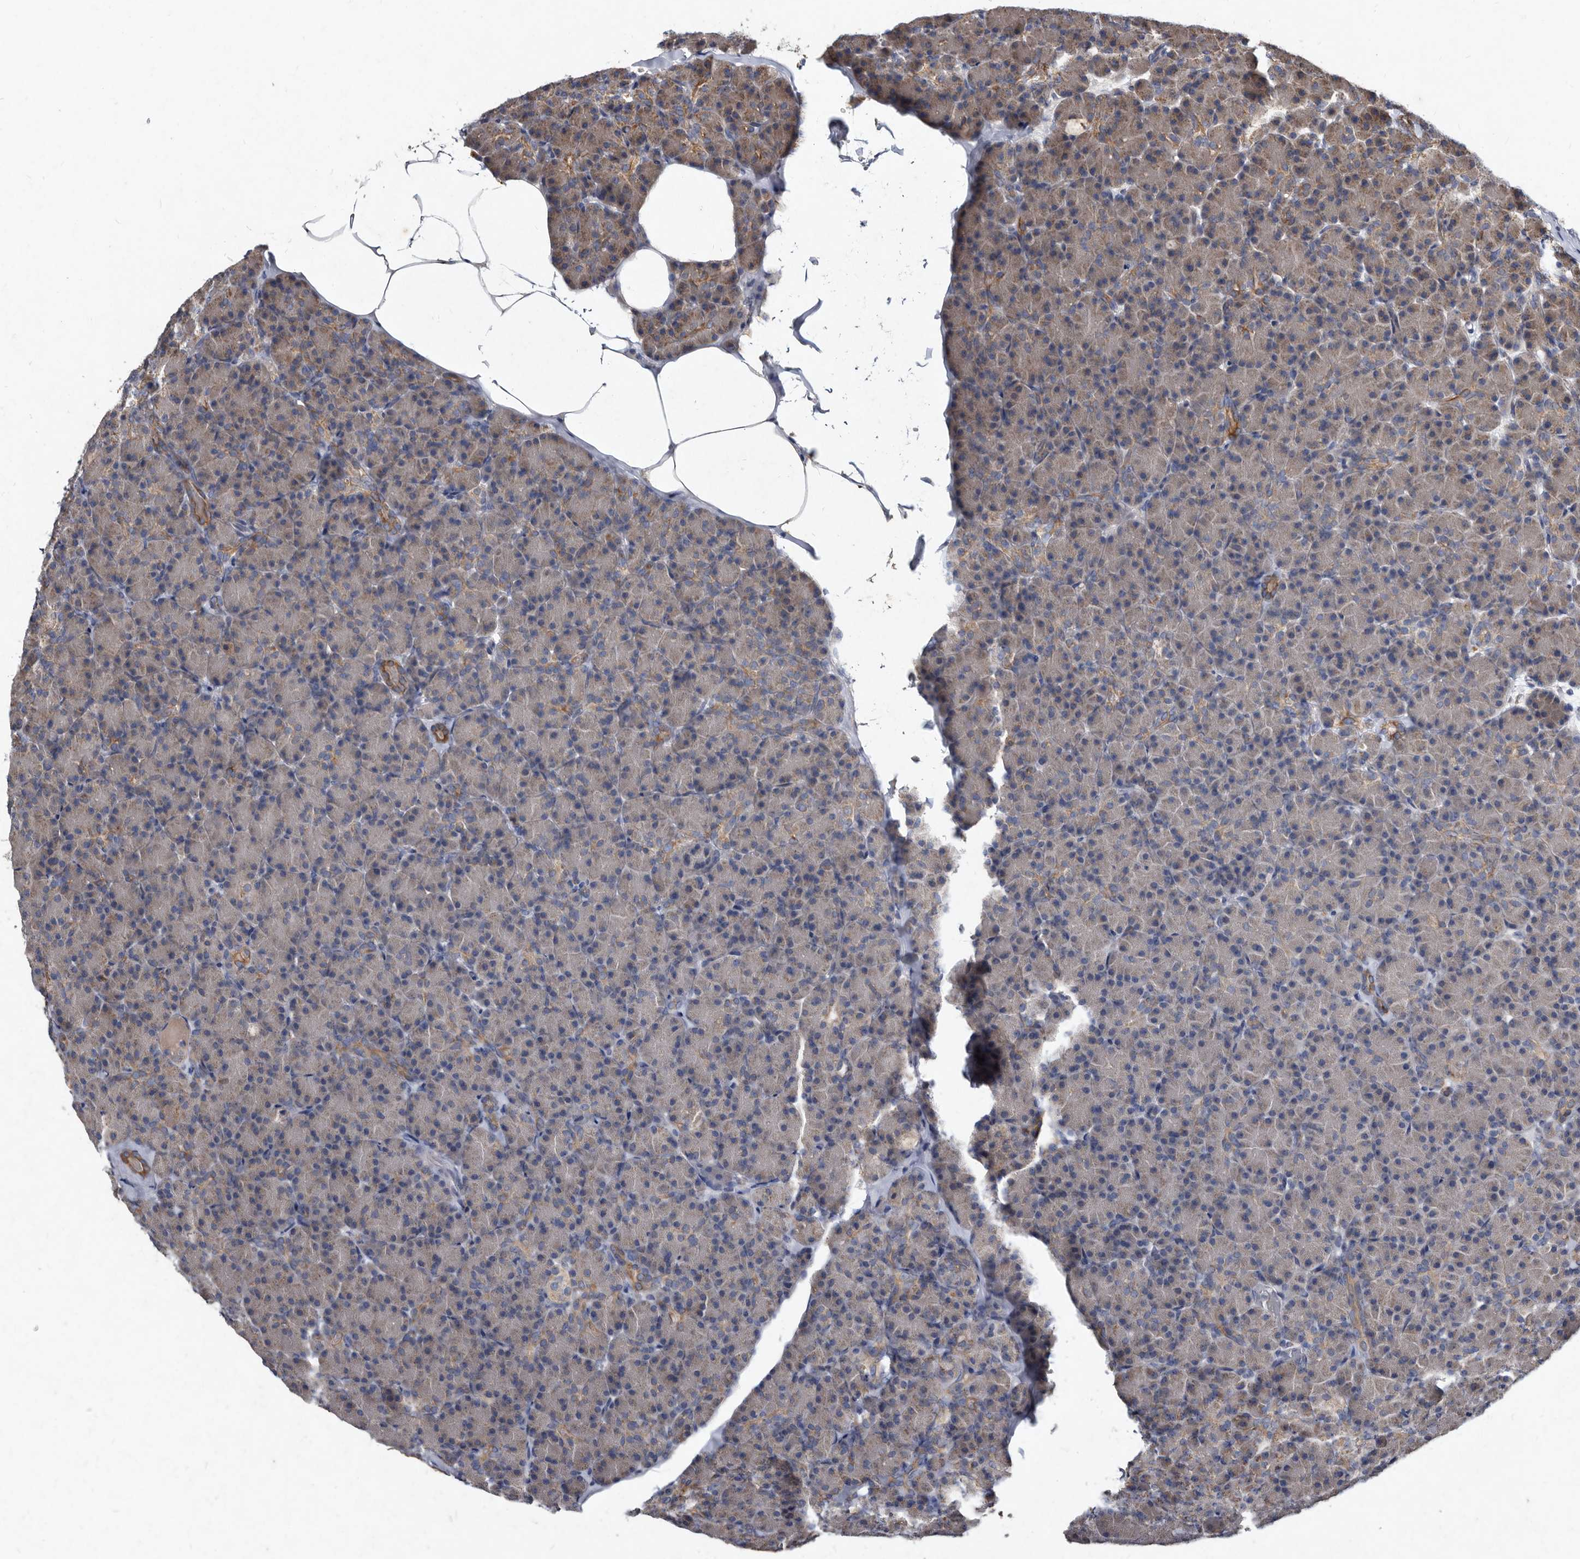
{"staining": {"intensity": "strong", "quantity": "<25%", "location": "cytoplasmic/membranous"}, "tissue": "pancreas", "cell_type": "Exocrine glandular cells", "image_type": "normal", "snomed": [{"axis": "morphology", "description": "Normal tissue, NOS"}, {"axis": "topography", "description": "Pancreas"}], "caption": "Immunohistochemical staining of normal human pancreas displays medium levels of strong cytoplasmic/membranous positivity in approximately <25% of exocrine glandular cells. (IHC, brightfield microscopy, high magnification).", "gene": "YPEL1", "patient": {"sex": "female", "age": 43}}